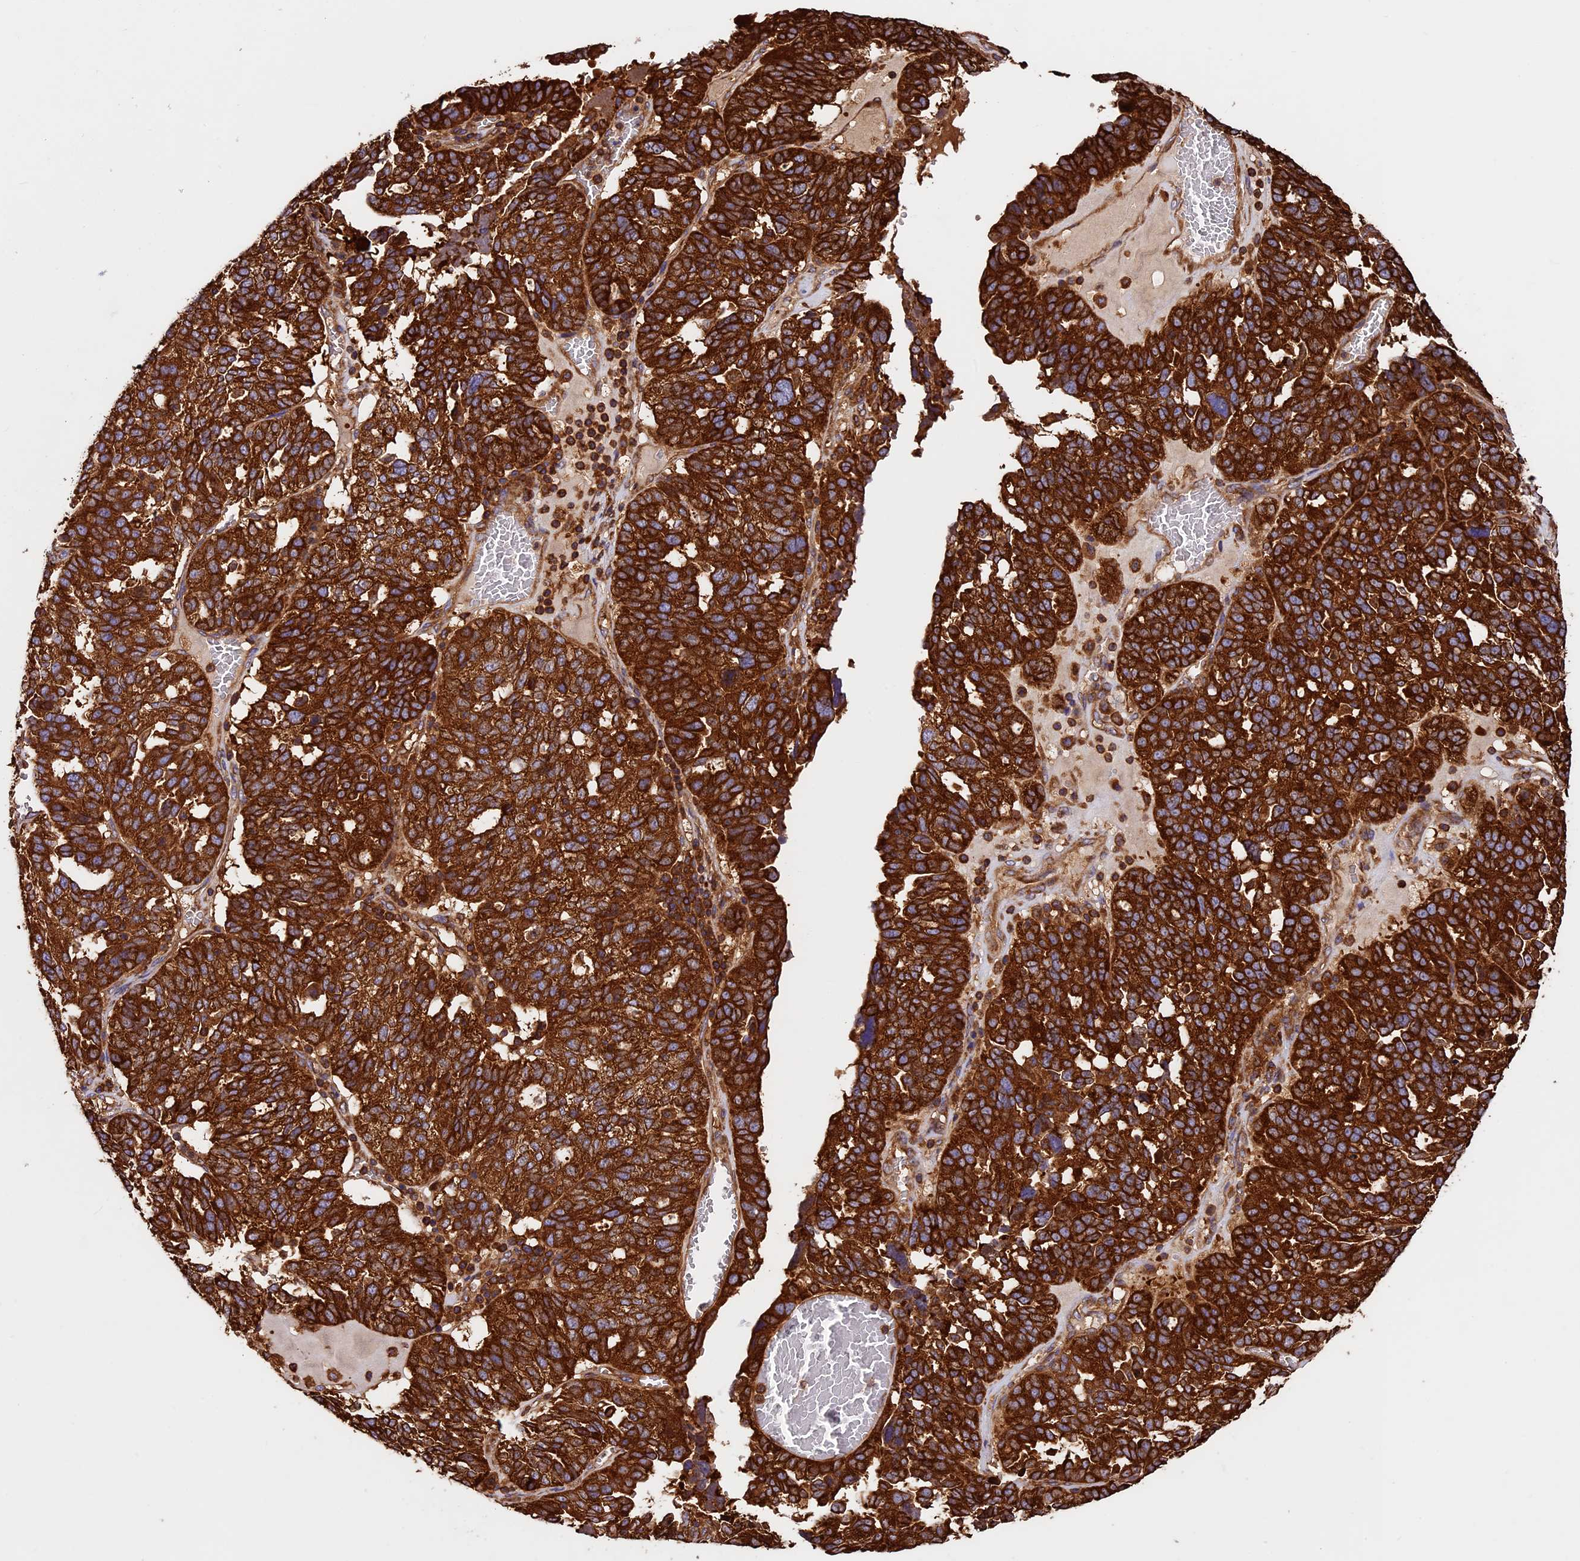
{"staining": {"intensity": "strong", "quantity": ">75%", "location": "cytoplasmic/membranous"}, "tissue": "ovarian cancer", "cell_type": "Tumor cells", "image_type": "cancer", "snomed": [{"axis": "morphology", "description": "Cystadenocarcinoma, serous, NOS"}, {"axis": "topography", "description": "Ovary"}], "caption": "About >75% of tumor cells in human ovarian cancer (serous cystadenocarcinoma) demonstrate strong cytoplasmic/membranous protein staining as visualized by brown immunohistochemical staining.", "gene": "KARS1", "patient": {"sex": "female", "age": 59}}